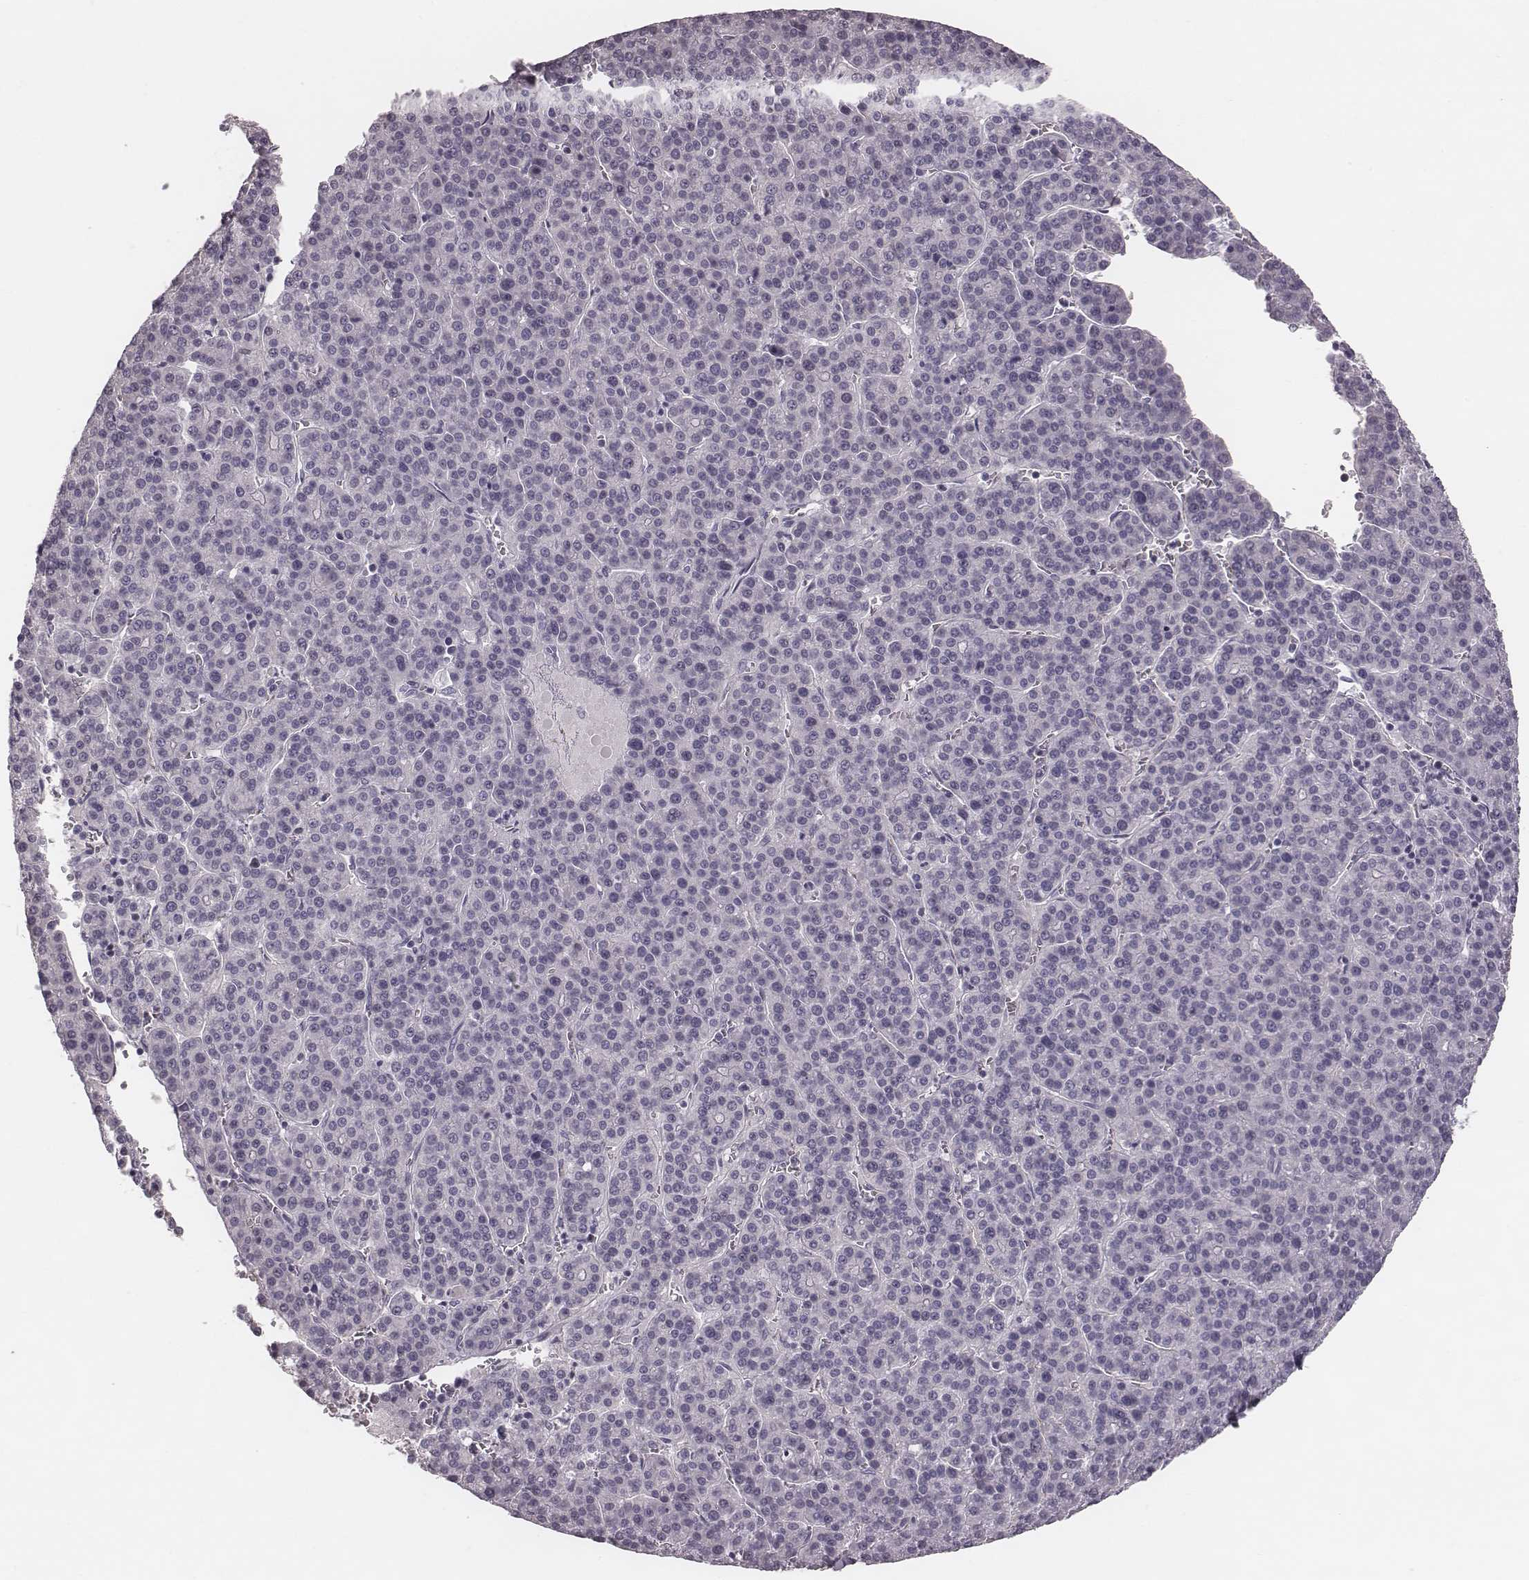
{"staining": {"intensity": "negative", "quantity": "none", "location": "none"}, "tissue": "liver cancer", "cell_type": "Tumor cells", "image_type": "cancer", "snomed": [{"axis": "morphology", "description": "Carcinoma, Hepatocellular, NOS"}, {"axis": "topography", "description": "Liver"}], "caption": "Human hepatocellular carcinoma (liver) stained for a protein using immunohistochemistry (IHC) displays no expression in tumor cells.", "gene": "SPA17", "patient": {"sex": "female", "age": 58}}